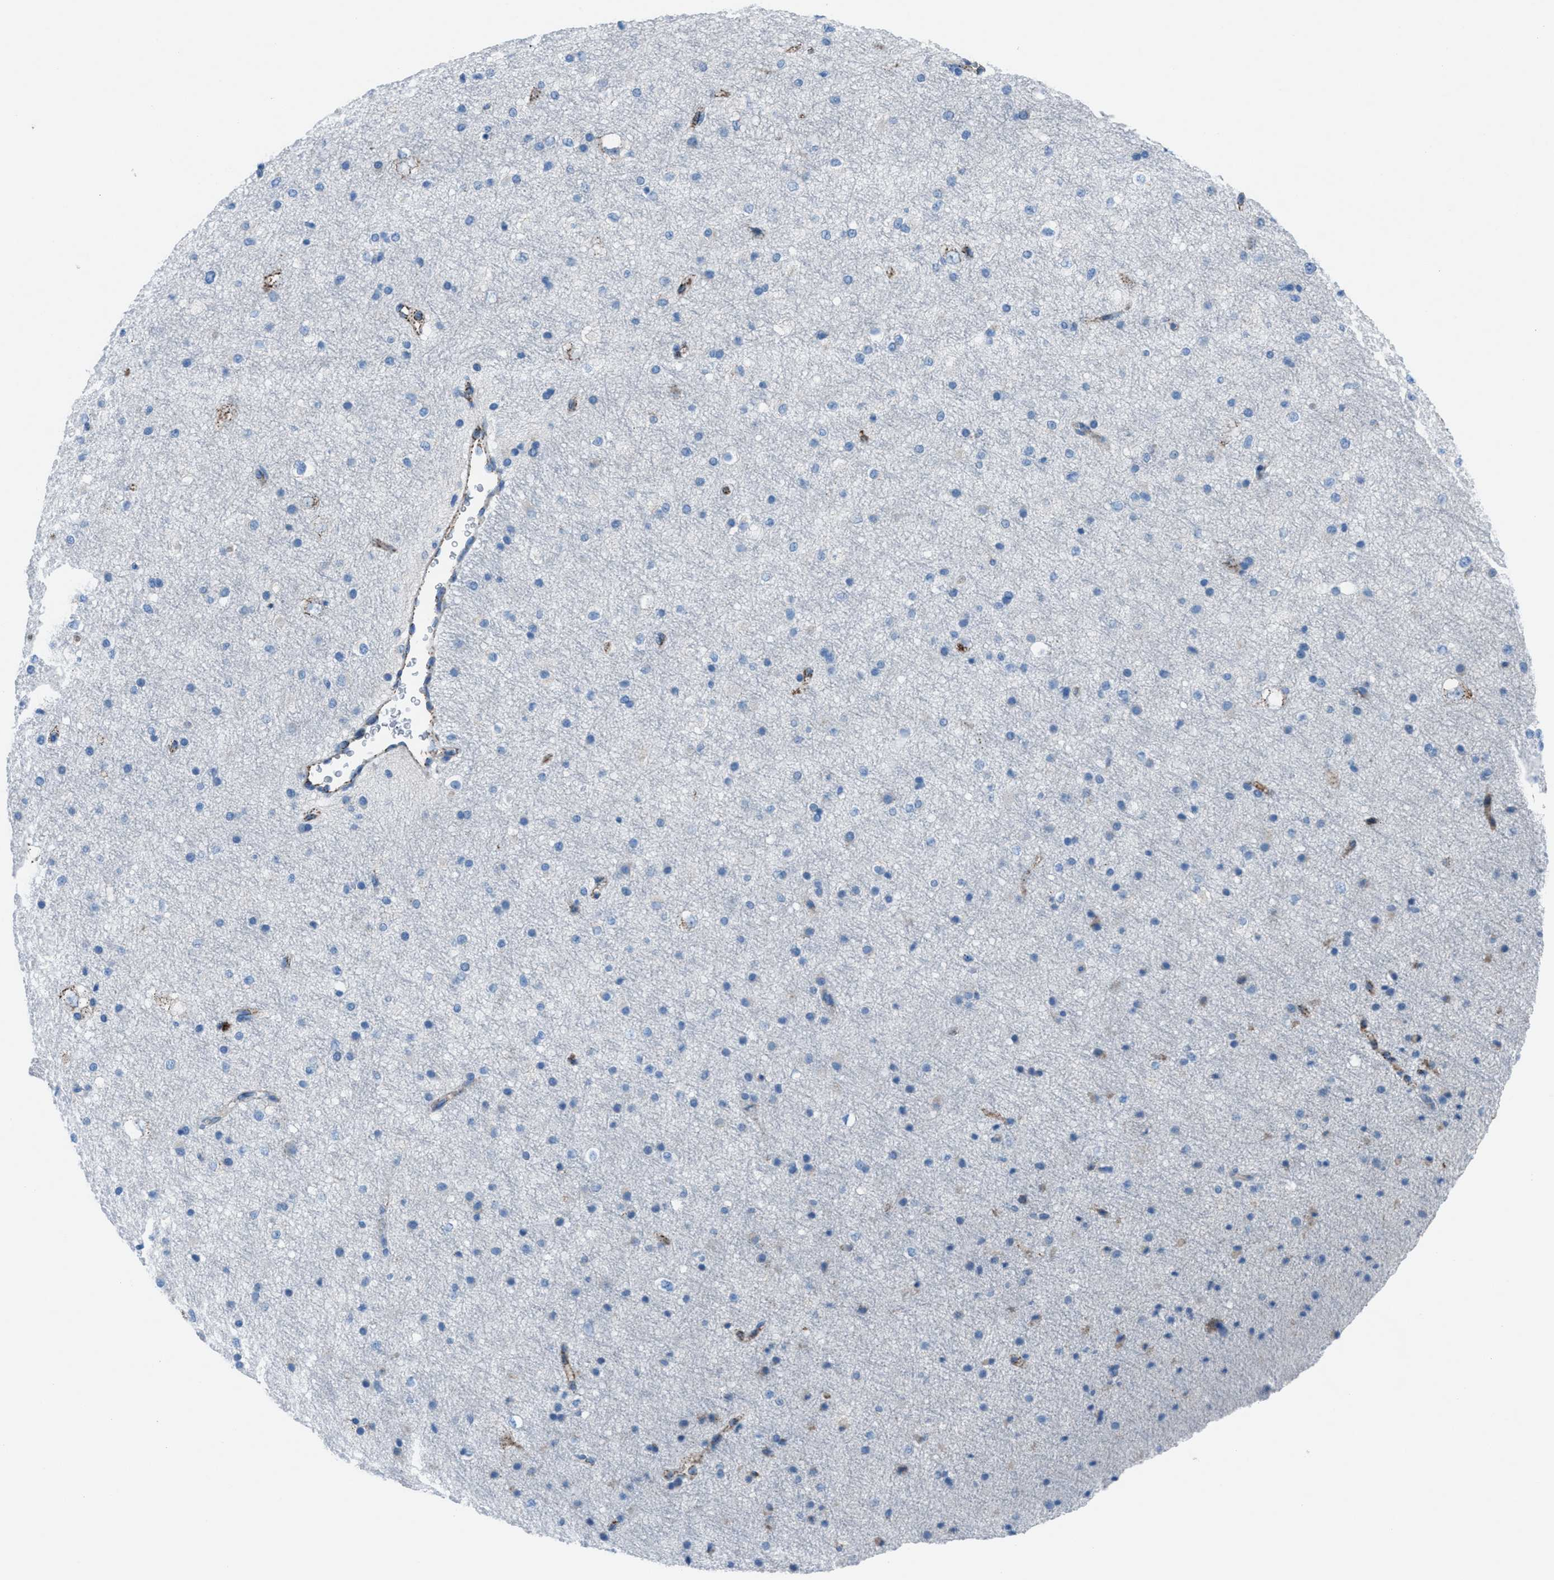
{"staining": {"intensity": "moderate", "quantity": ">75%", "location": "cytoplasmic/membranous"}, "tissue": "cerebral cortex", "cell_type": "Endothelial cells", "image_type": "normal", "snomed": [{"axis": "morphology", "description": "Normal tissue, NOS"}, {"axis": "morphology", "description": "Developmental malformation"}, {"axis": "topography", "description": "Cerebral cortex"}], "caption": "Human cerebral cortex stained with a brown dye displays moderate cytoplasmic/membranous positive positivity in approximately >75% of endothelial cells.", "gene": "CD1B", "patient": {"sex": "female", "age": 30}}